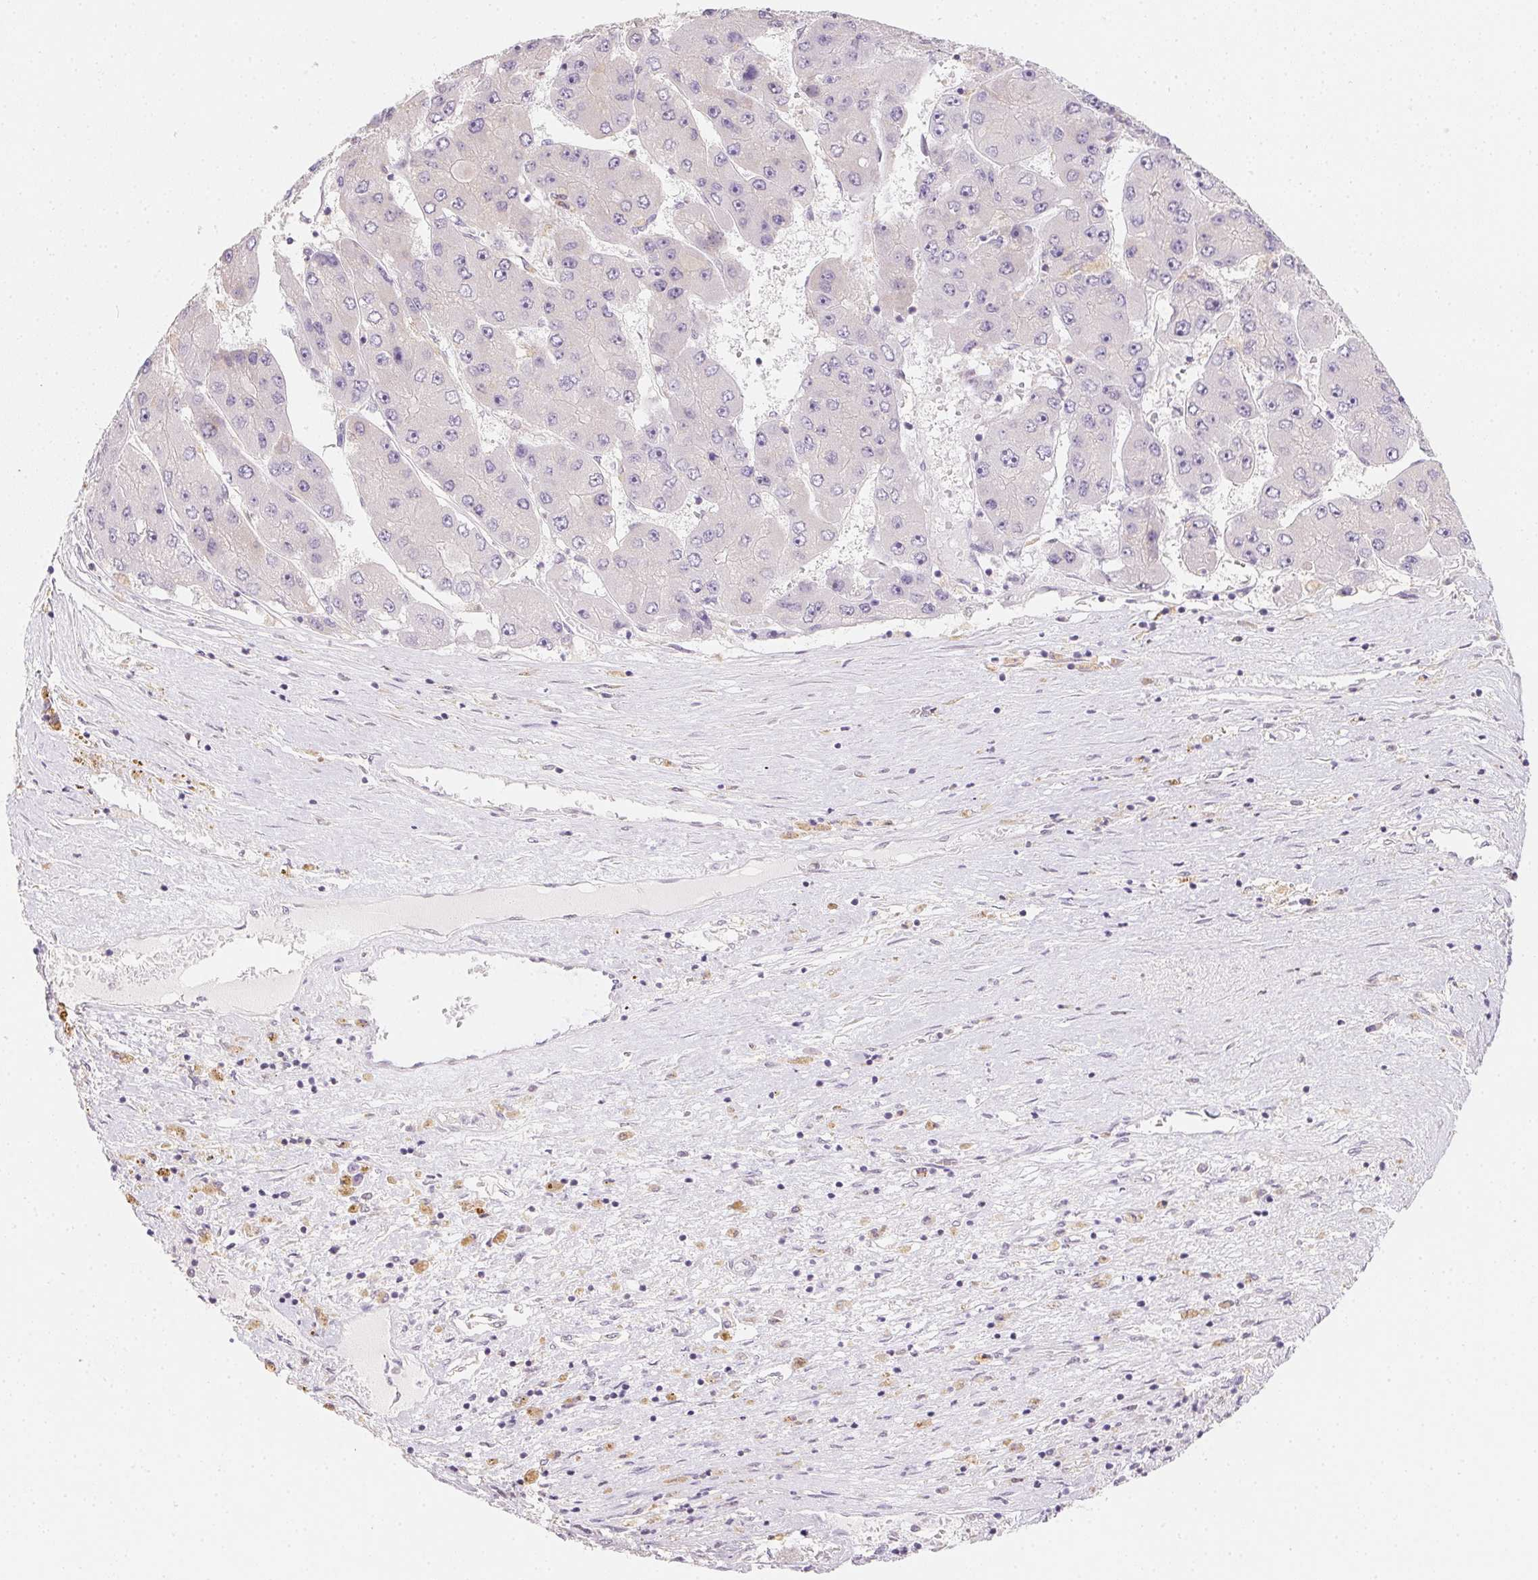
{"staining": {"intensity": "negative", "quantity": "none", "location": "none"}, "tissue": "liver cancer", "cell_type": "Tumor cells", "image_type": "cancer", "snomed": [{"axis": "morphology", "description": "Carcinoma, Hepatocellular, NOS"}, {"axis": "topography", "description": "Liver"}], "caption": "High magnification brightfield microscopy of liver hepatocellular carcinoma stained with DAB (brown) and counterstained with hematoxylin (blue): tumor cells show no significant positivity.", "gene": "SLC6A18", "patient": {"sex": "female", "age": 61}}